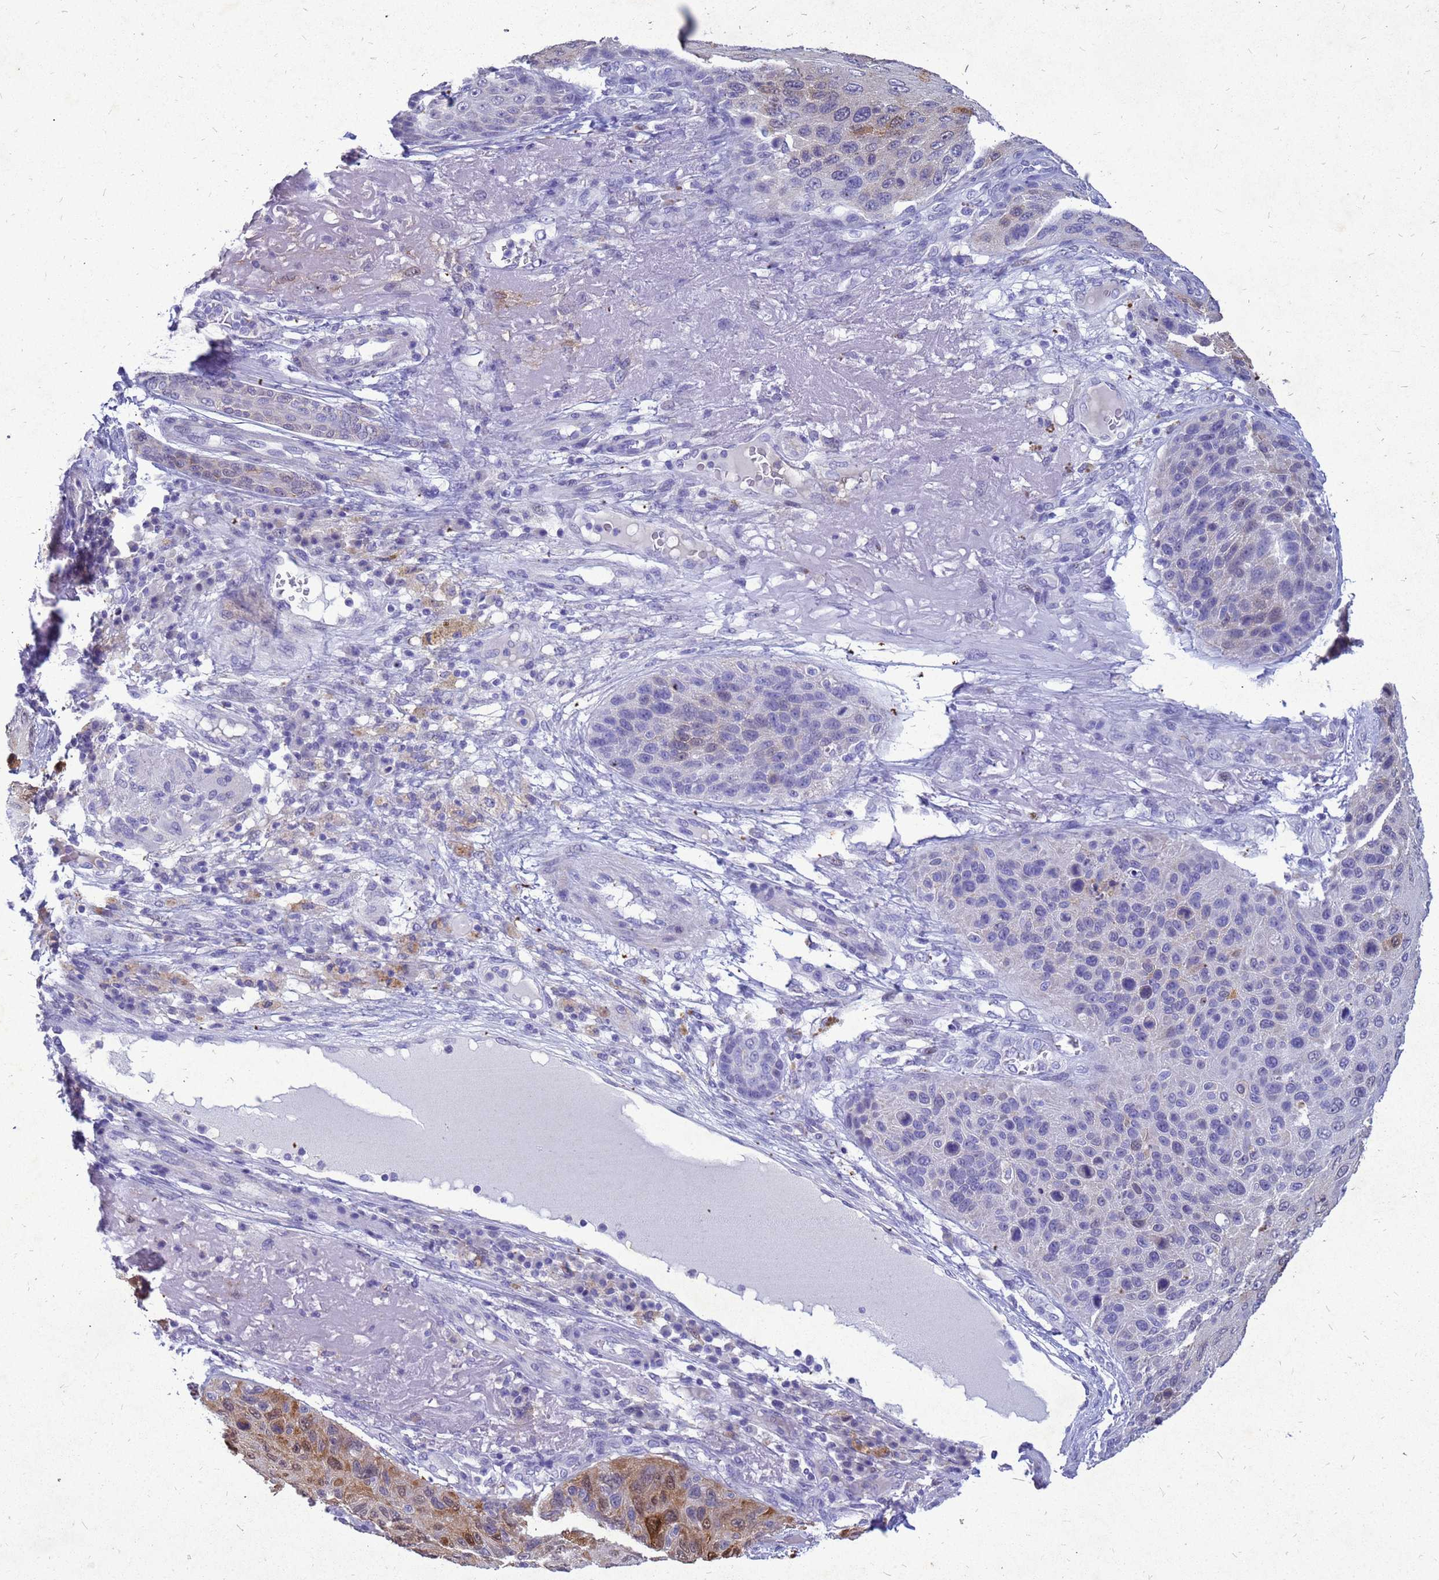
{"staining": {"intensity": "moderate", "quantity": "<25%", "location": "cytoplasmic/membranous,nuclear"}, "tissue": "skin cancer", "cell_type": "Tumor cells", "image_type": "cancer", "snomed": [{"axis": "morphology", "description": "Squamous cell carcinoma, NOS"}, {"axis": "topography", "description": "Skin"}], "caption": "High-power microscopy captured an immunohistochemistry micrograph of squamous cell carcinoma (skin), revealing moderate cytoplasmic/membranous and nuclear staining in approximately <25% of tumor cells.", "gene": "AKR1C1", "patient": {"sex": "female", "age": 88}}